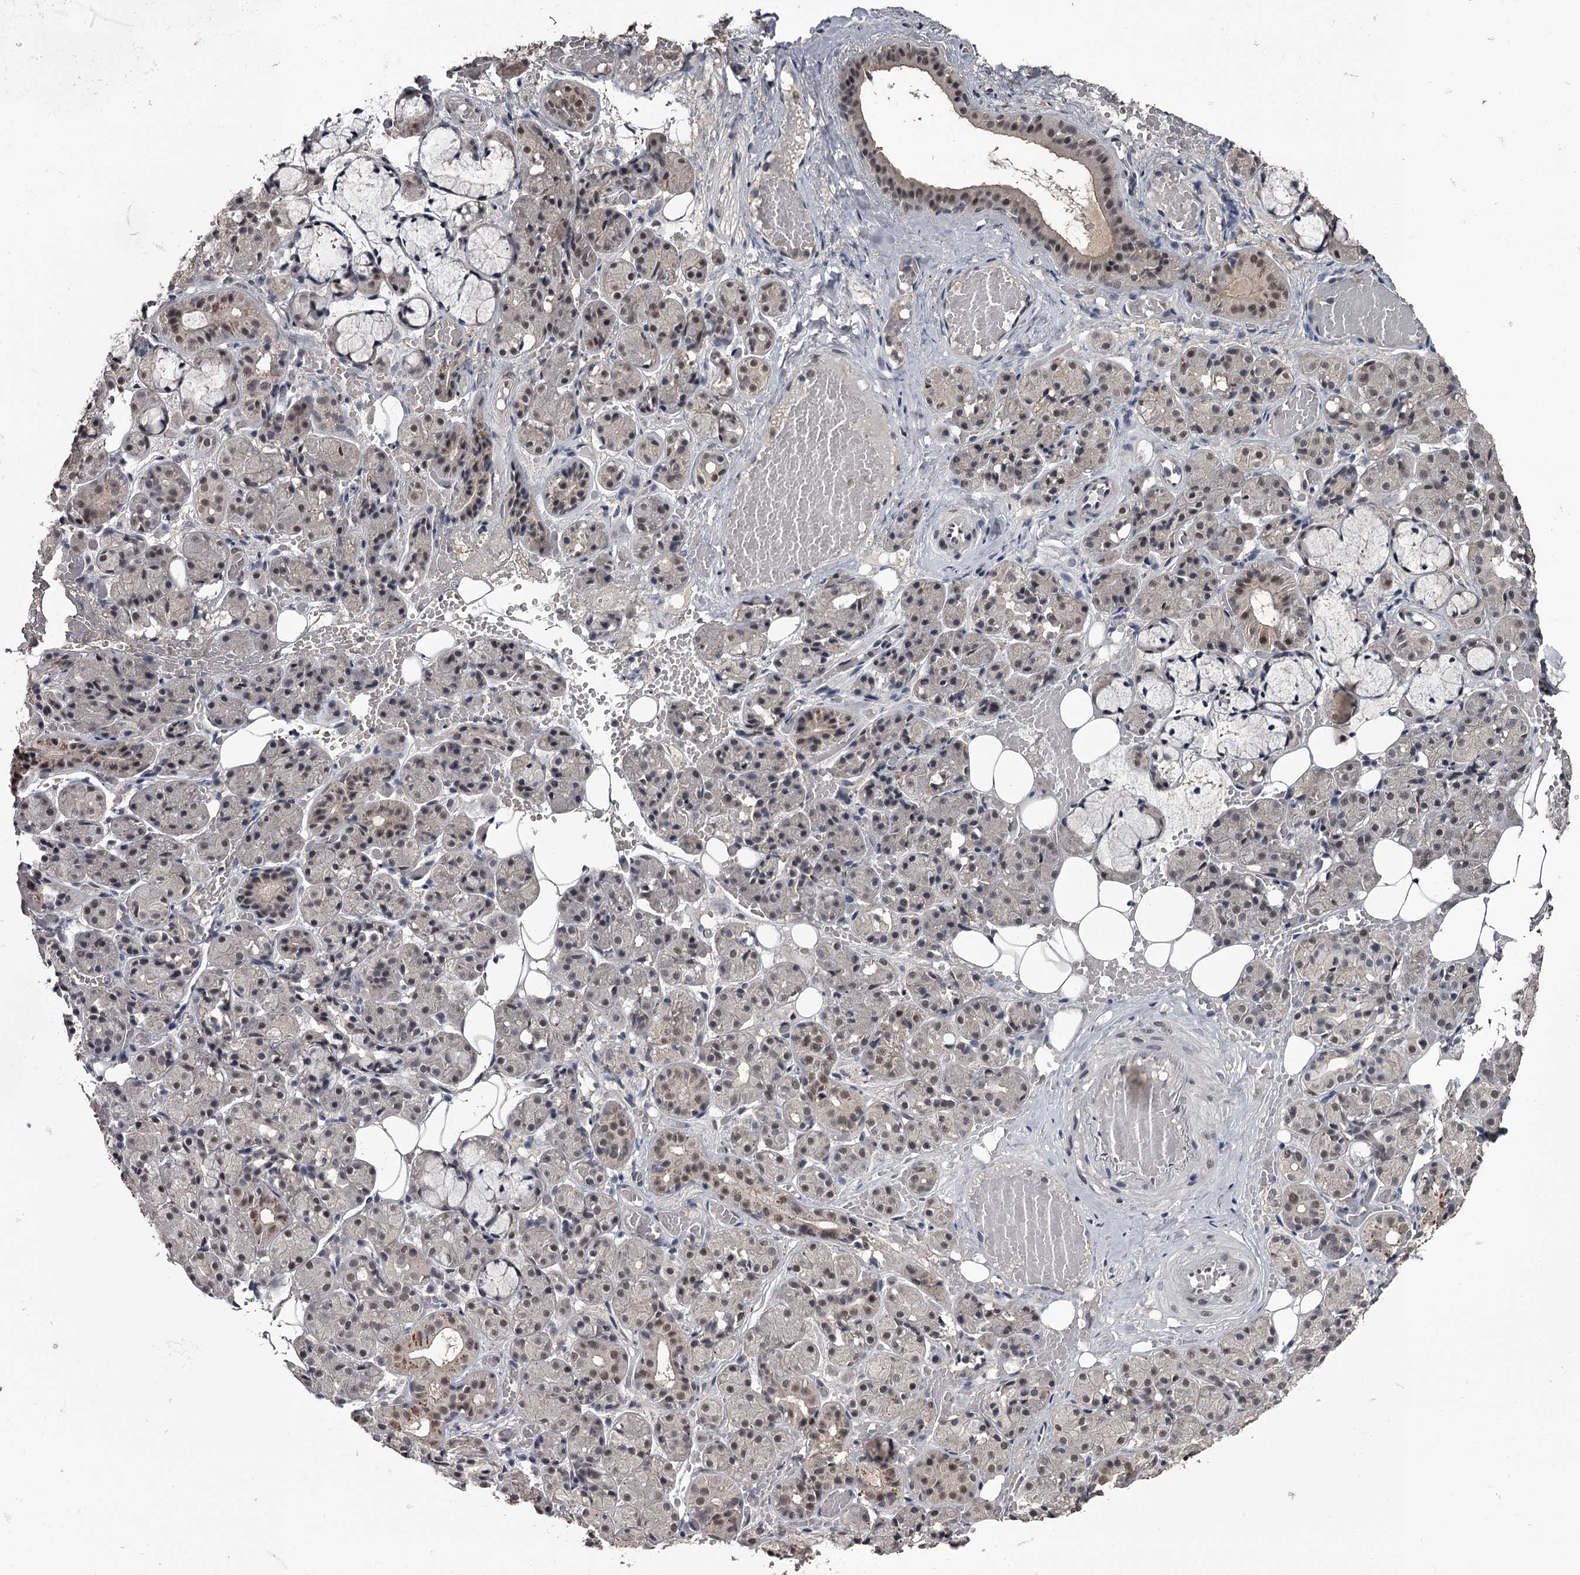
{"staining": {"intensity": "moderate", "quantity": "25%-75%", "location": "nuclear"}, "tissue": "salivary gland", "cell_type": "Glandular cells", "image_type": "normal", "snomed": [{"axis": "morphology", "description": "Normal tissue, NOS"}, {"axis": "topography", "description": "Salivary gland"}], "caption": "An IHC micrograph of unremarkable tissue is shown. Protein staining in brown highlights moderate nuclear positivity in salivary gland within glandular cells. (DAB IHC, brown staining for protein, blue staining for nuclei).", "gene": "PRPF40B", "patient": {"sex": "male", "age": 63}}